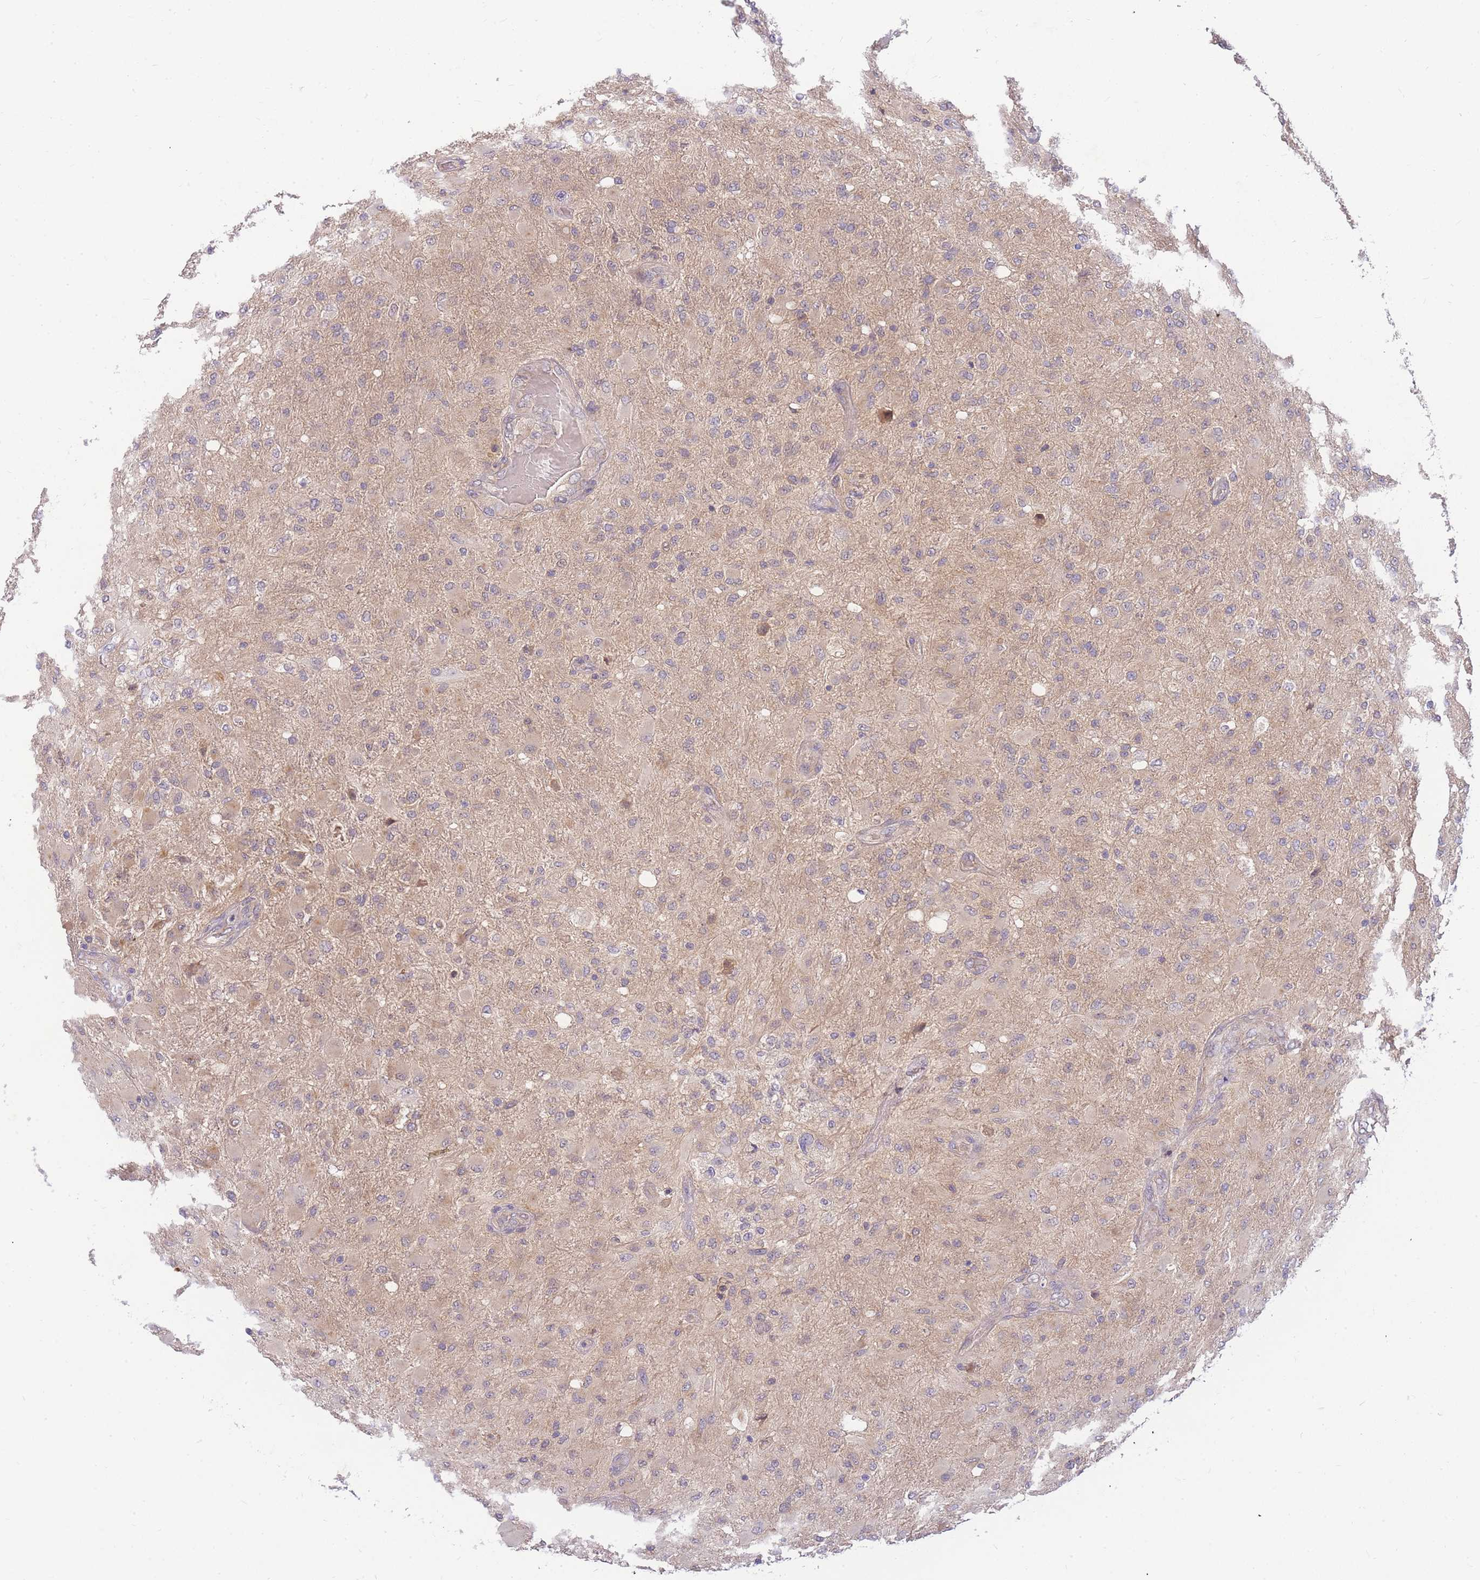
{"staining": {"intensity": "negative", "quantity": "none", "location": "none"}, "tissue": "glioma", "cell_type": "Tumor cells", "image_type": "cancer", "snomed": [{"axis": "morphology", "description": "Glioma, malignant, Low grade"}, {"axis": "topography", "description": "Brain"}], "caption": "A high-resolution micrograph shows immunohistochemistry staining of glioma, which displays no significant expression in tumor cells.", "gene": "ZNF577", "patient": {"sex": "male", "age": 65}}